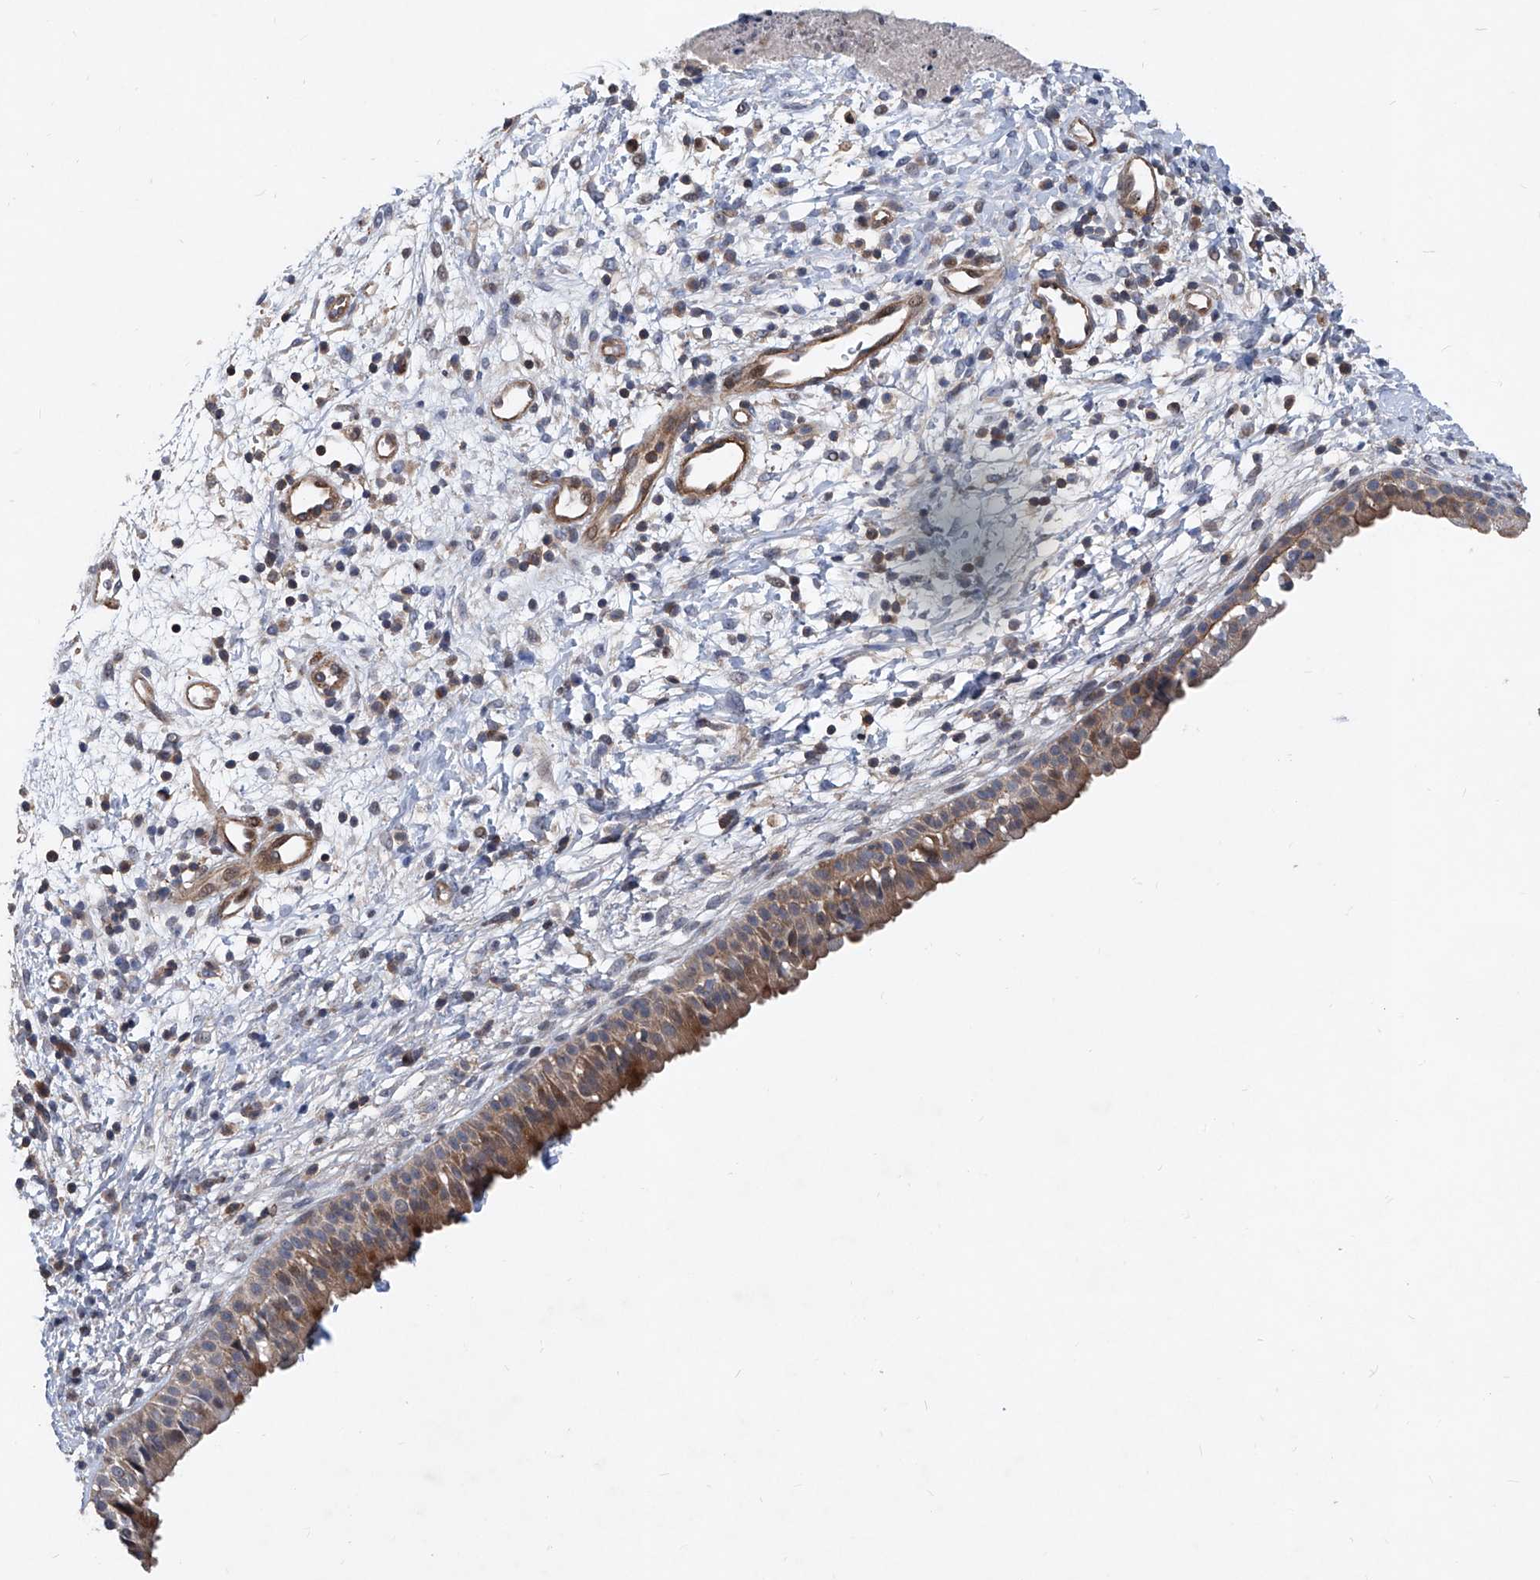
{"staining": {"intensity": "moderate", "quantity": ">75%", "location": "cytoplasmic/membranous"}, "tissue": "nasopharynx", "cell_type": "Respiratory epithelial cells", "image_type": "normal", "snomed": [{"axis": "morphology", "description": "Normal tissue, NOS"}, {"axis": "topography", "description": "Nasopharynx"}], "caption": "Nasopharynx stained with immunohistochemistry displays moderate cytoplasmic/membranous staining in approximately >75% of respiratory epithelial cells. (DAB = brown stain, brightfield microscopy at high magnification).", "gene": "NT5C3A", "patient": {"sex": "male", "age": 22}}